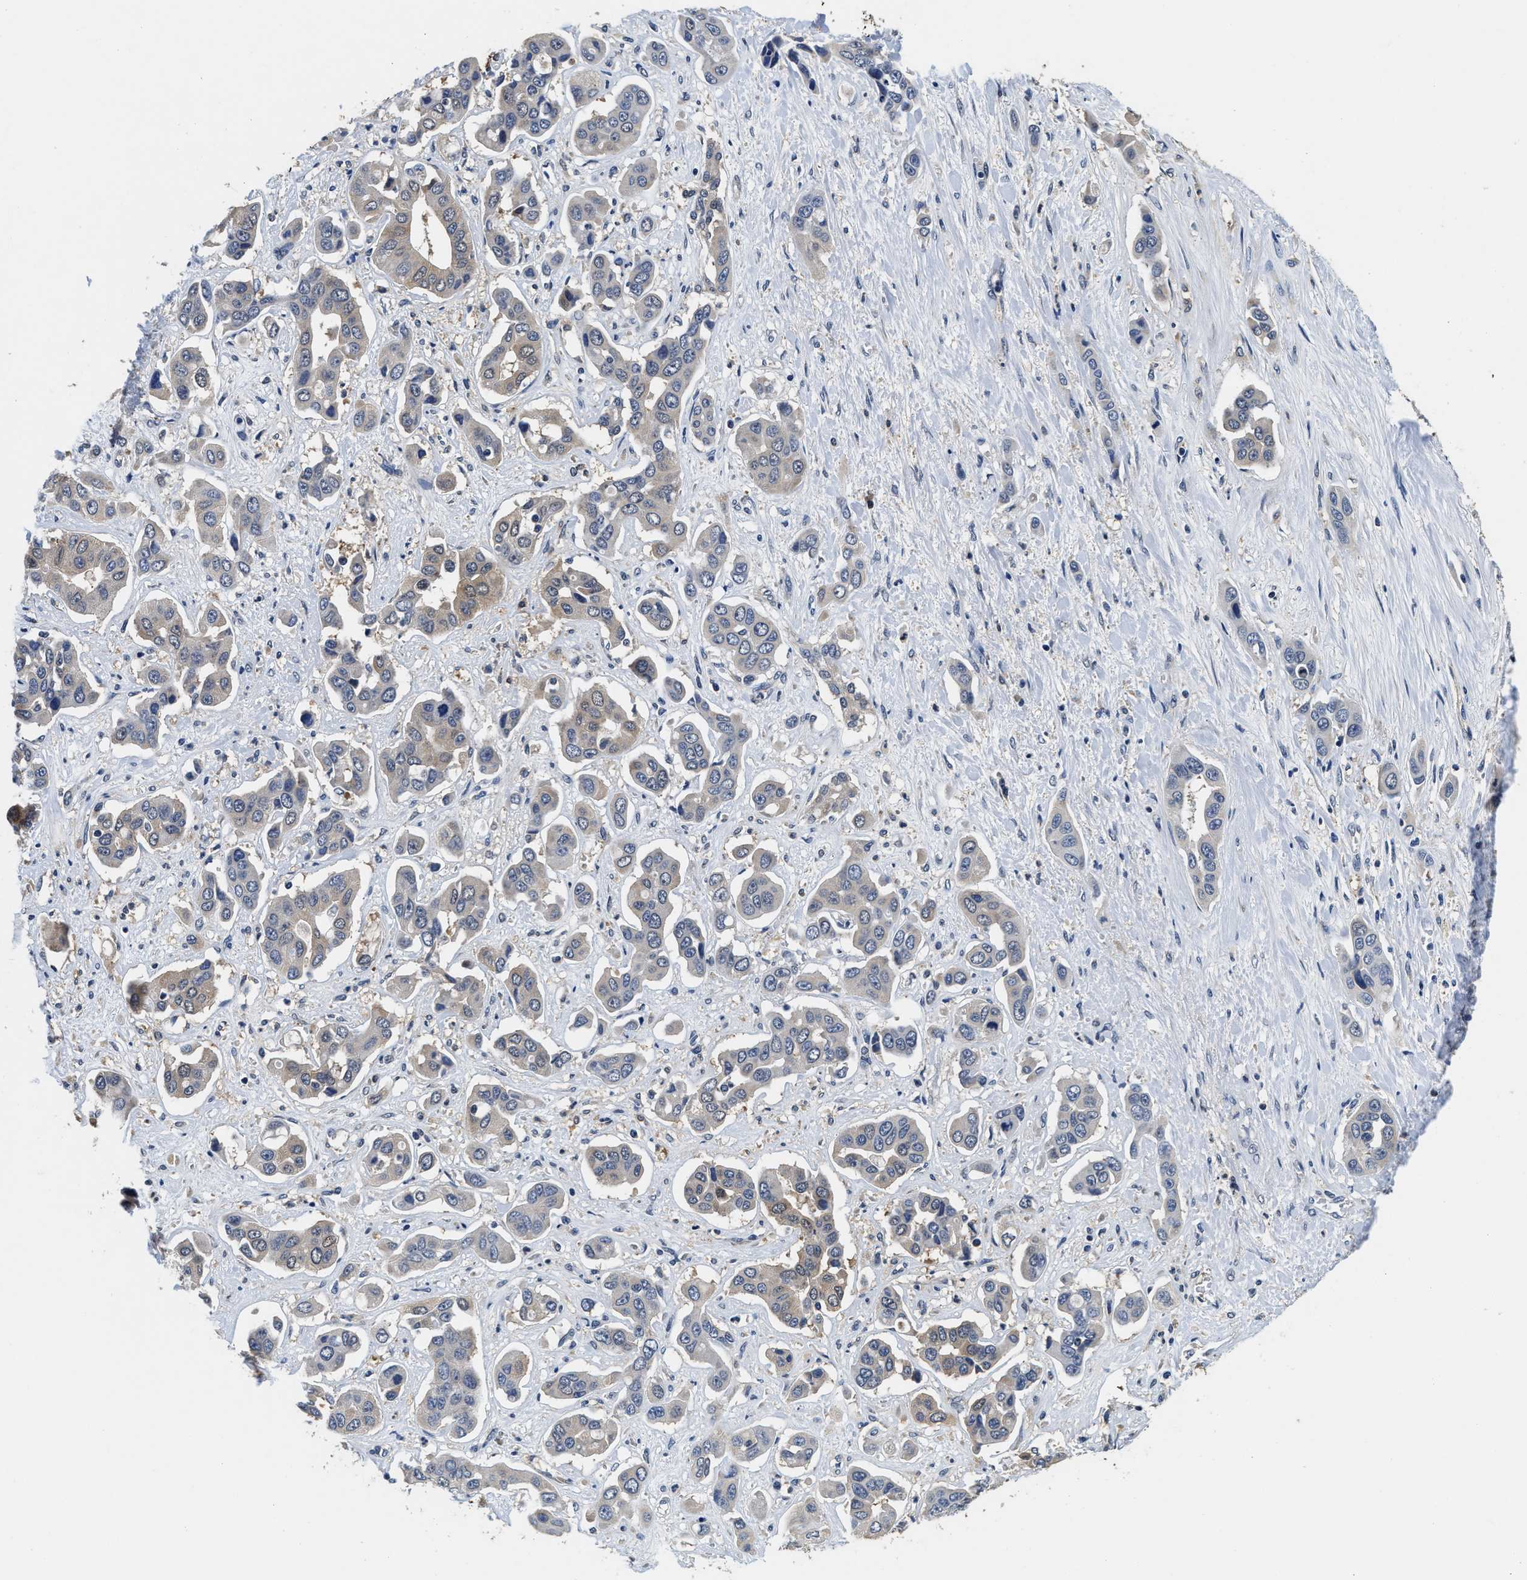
{"staining": {"intensity": "weak", "quantity": "<25%", "location": "cytoplasmic/membranous"}, "tissue": "liver cancer", "cell_type": "Tumor cells", "image_type": "cancer", "snomed": [{"axis": "morphology", "description": "Cholangiocarcinoma"}, {"axis": "topography", "description": "Liver"}], "caption": "This is a image of IHC staining of cholangiocarcinoma (liver), which shows no positivity in tumor cells.", "gene": "PHPT1", "patient": {"sex": "female", "age": 52}}